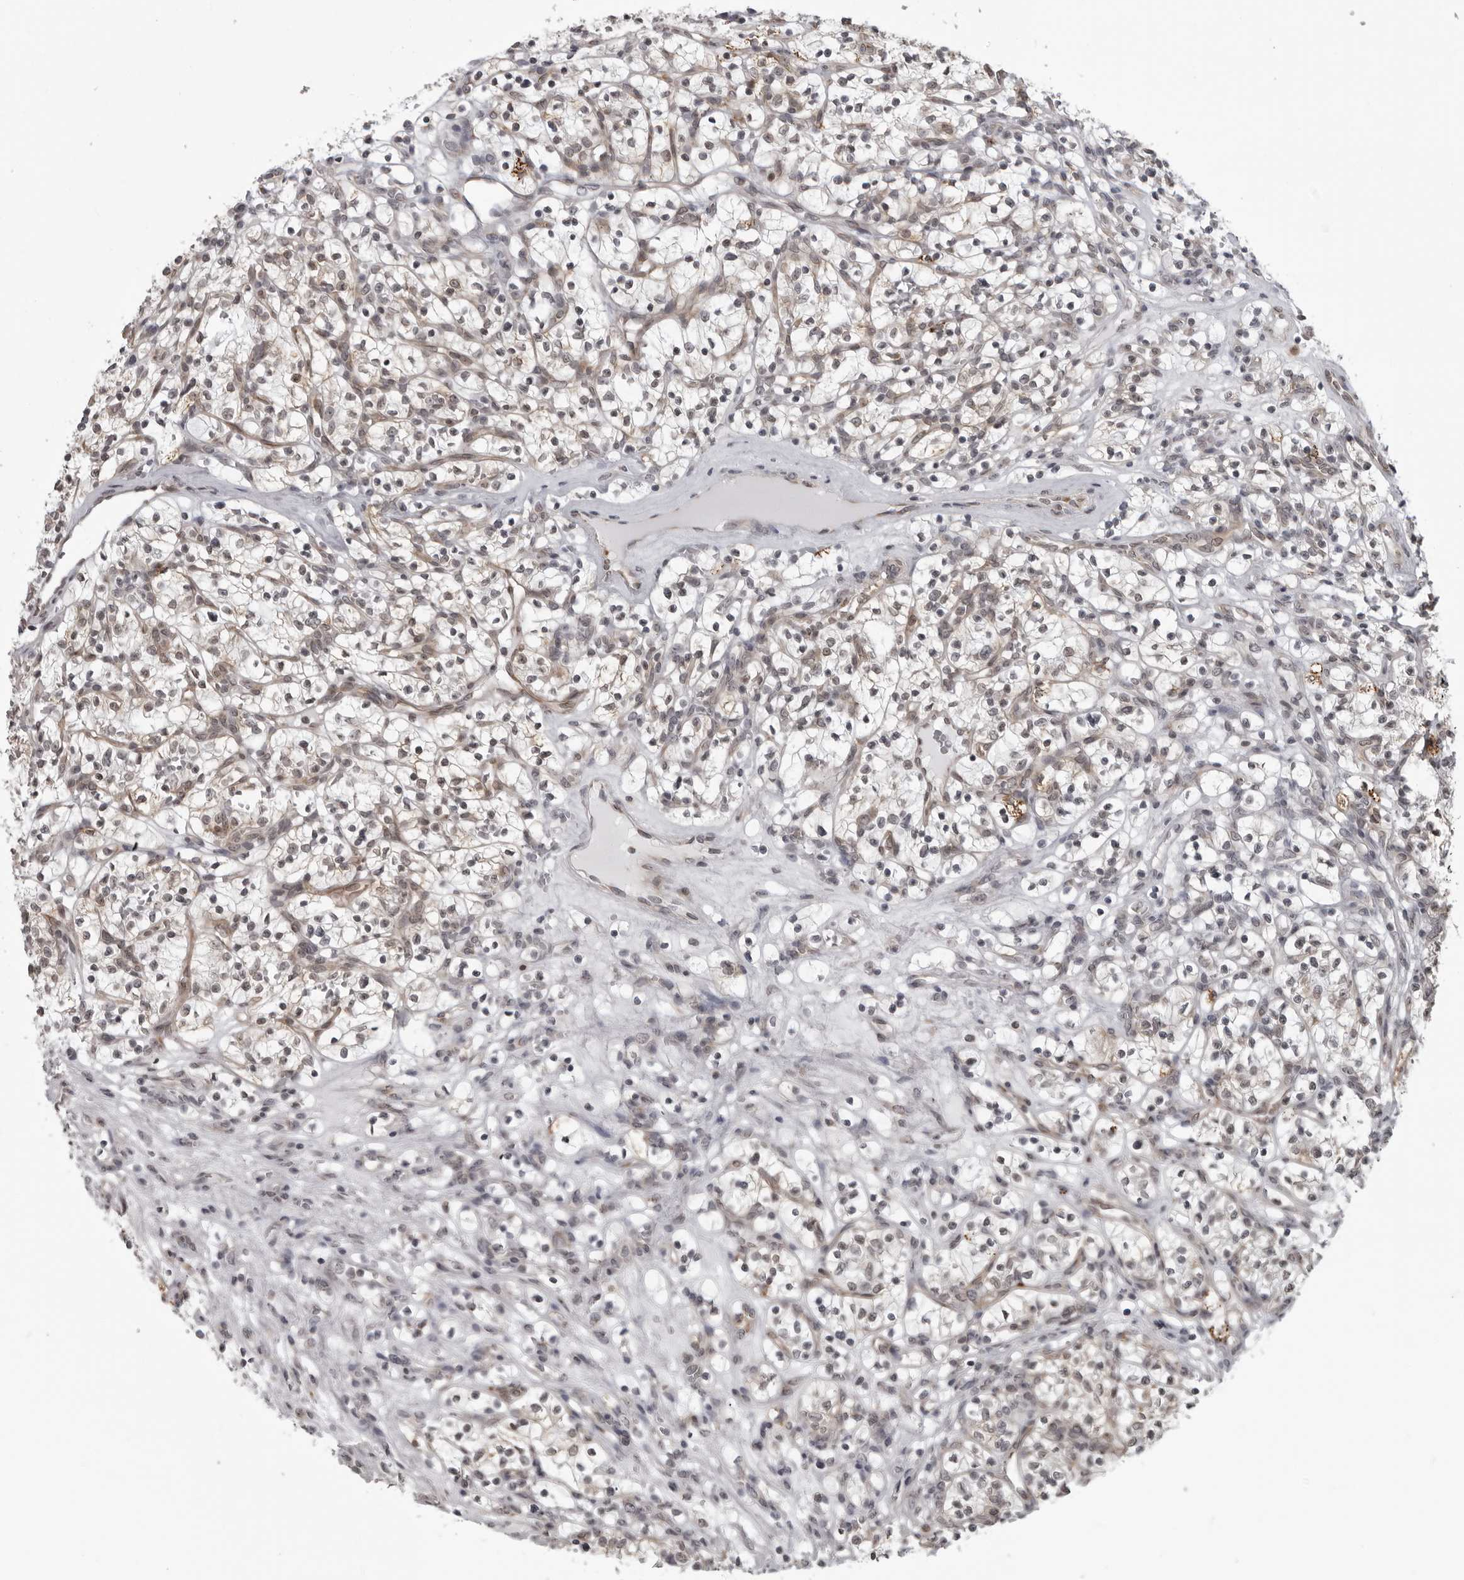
{"staining": {"intensity": "negative", "quantity": "none", "location": "none"}, "tissue": "renal cancer", "cell_type": "Tumor cells", "image_type": "cancer", "snomed": [{"axis": "morphology", "description": "Adenocarcinoma, NOS"}, {"axis": "topography", "description": "Kidney"}], "caption": "IHC photomicrograph of neoplastic tissue: renal cancer stained with DAB displays no significant protein expression in tumor cells.", "gene": "RTCA", "patient": {"sex": "female", "age": 57}}